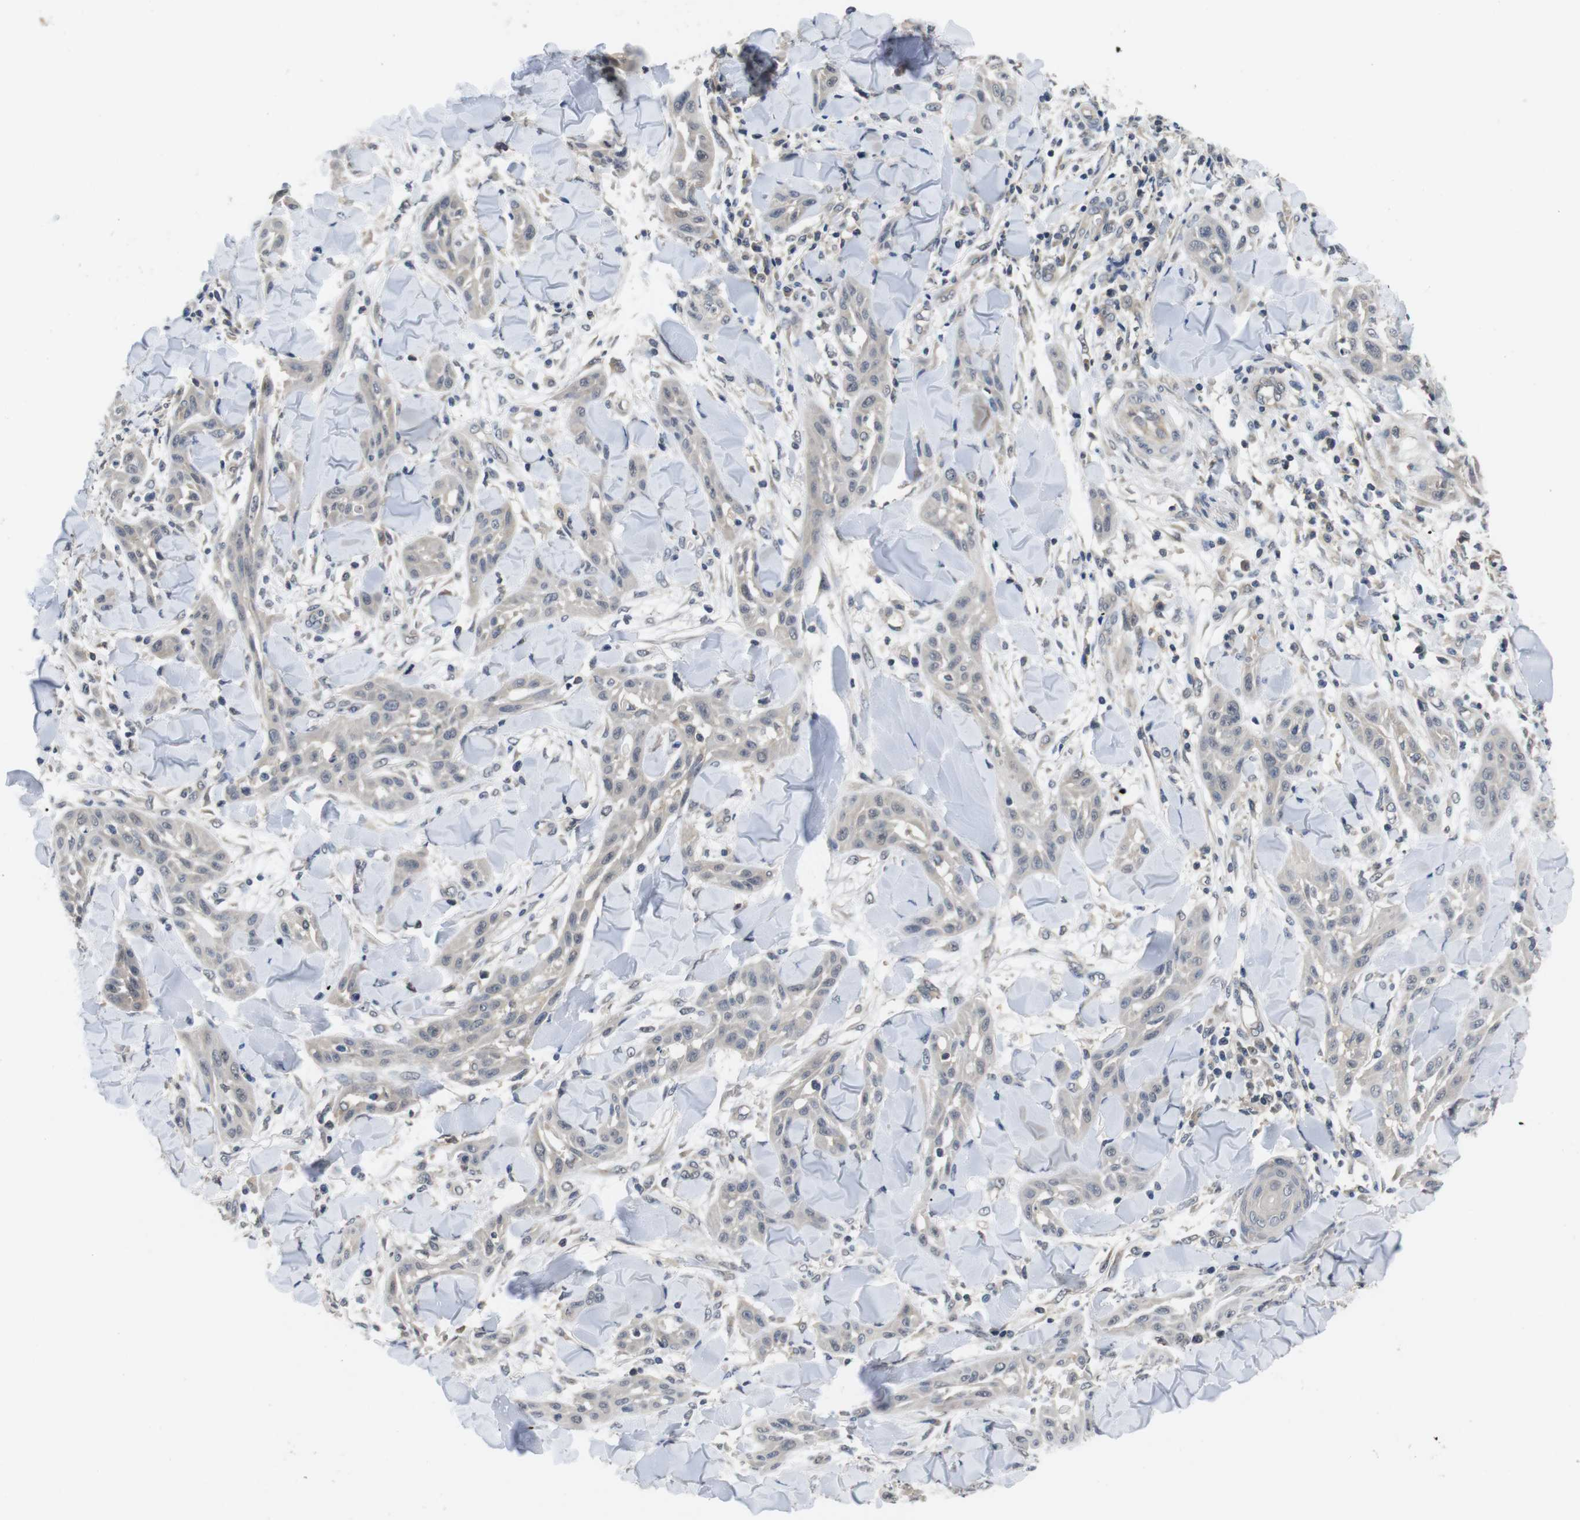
{"staining": {"intensity": "negative", "quantity": "none", "location": "none"}, "tissue": "skin cancer", "cell_type": "Tumor cells", "image_type": "cancer", "snomed": [{"axis": "morphology", "description": "Squamous cell carcinoma, NOS"}, {"axis": "topography", "description": "Skin"}], "caption": "This is an immunohistochemistry (IHC) micrograph of skin cancer (squamous cell carcinoma). There is no staining in tumor cells.", "gene": "FADD", "patient": {"sex": "male", "age": 24}}